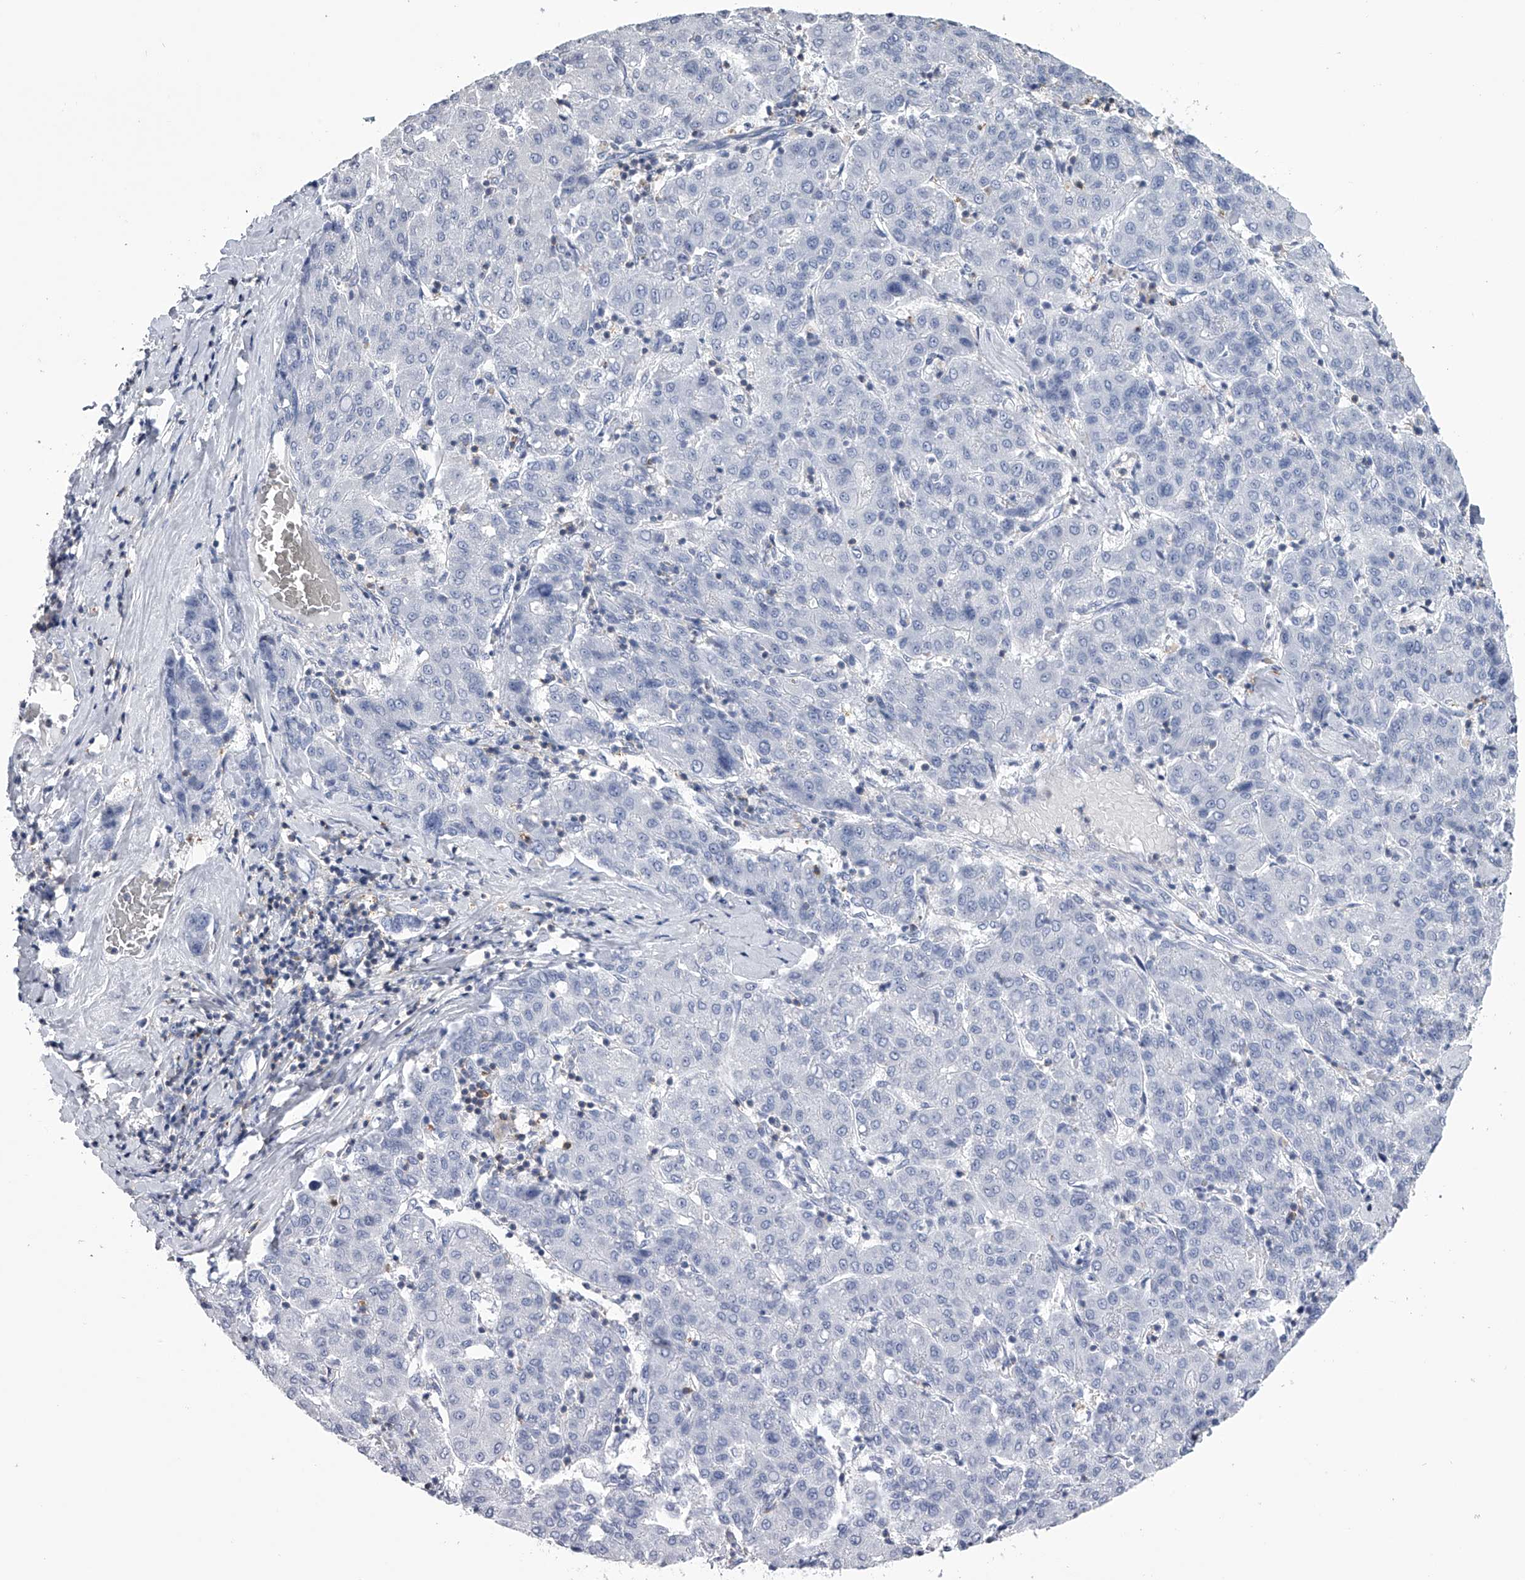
{"staining": {"intensity": "negative", "quantity": "none", "location": "none"}, "tissue": "liver cancer", "cell_type": "Tumor cells", "image_type": "cancer", "snomed": [{"axis": "morphology", "description": "Carcinoma, Hepatocellular, NOS"}, {"axis": "topography", "description": "Liver"}], "caption": "Immunohistochemistry (IHC) micrograph of neoplastic tissue: human liver cancer stained with DAB (3,3'-diaminobenzidine) displays no significant protein positivity in tumor cells.", "gene": "TASP1", "patient": {"sex": "male", "age": 65}}